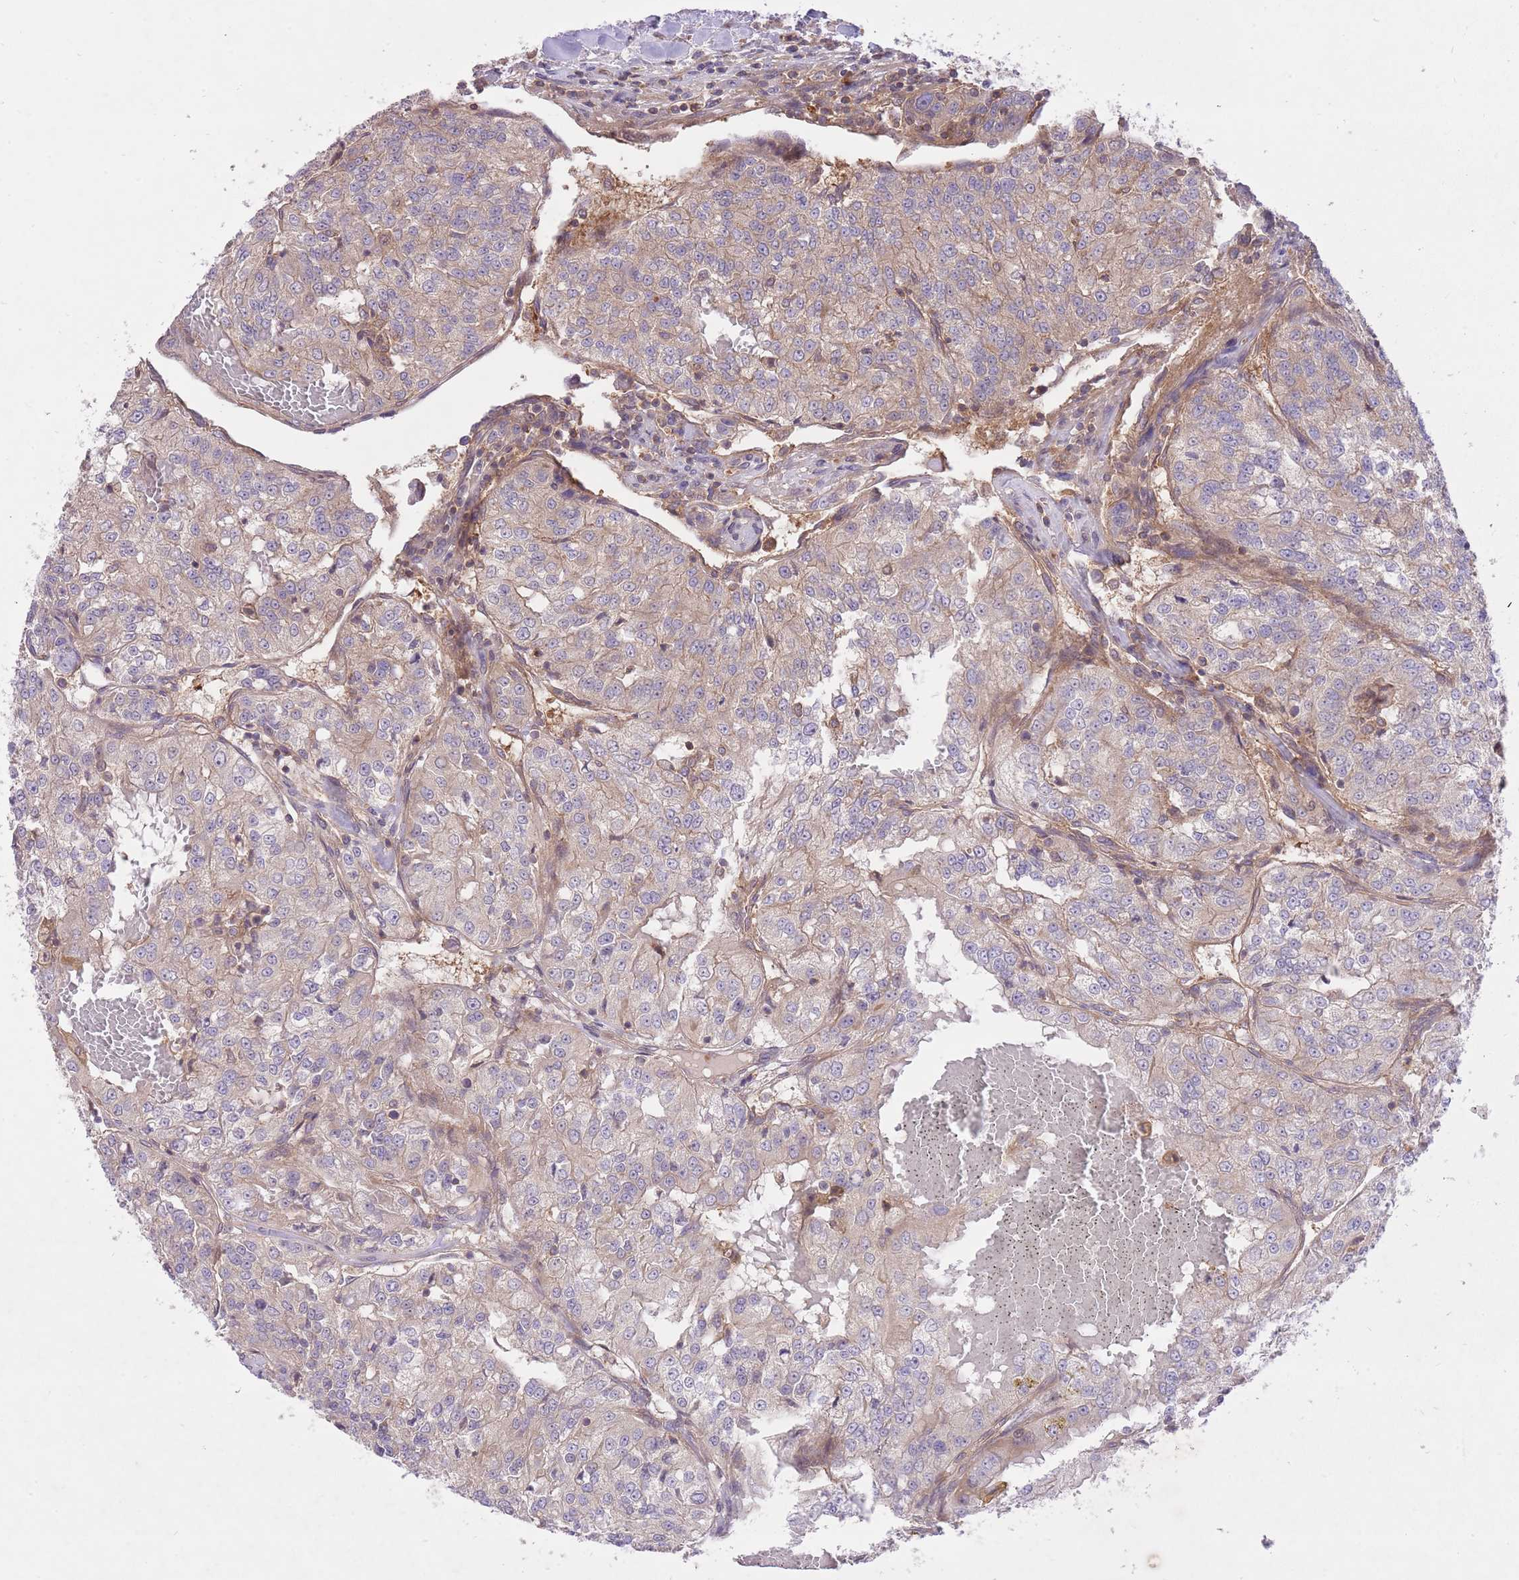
{"staining": {"intensity": "weak", "quantity": "<25%", "location": "cytoplasmic/membranous"}, "tissue": "renal cancer", "cell_type": "Tumor cells", "image_type": "cancer", "snomed": [{"axis": "morphology", "description": "Adenocarcinoma, NOS"}, {"axis": "topography", "description": "Kidney"}], "caption": "A micrograph of human renal adenocarcinoma is negative for staining in tumor cells.", "gene": "PREP", "patient": {"sex": "female", "age": 63}}